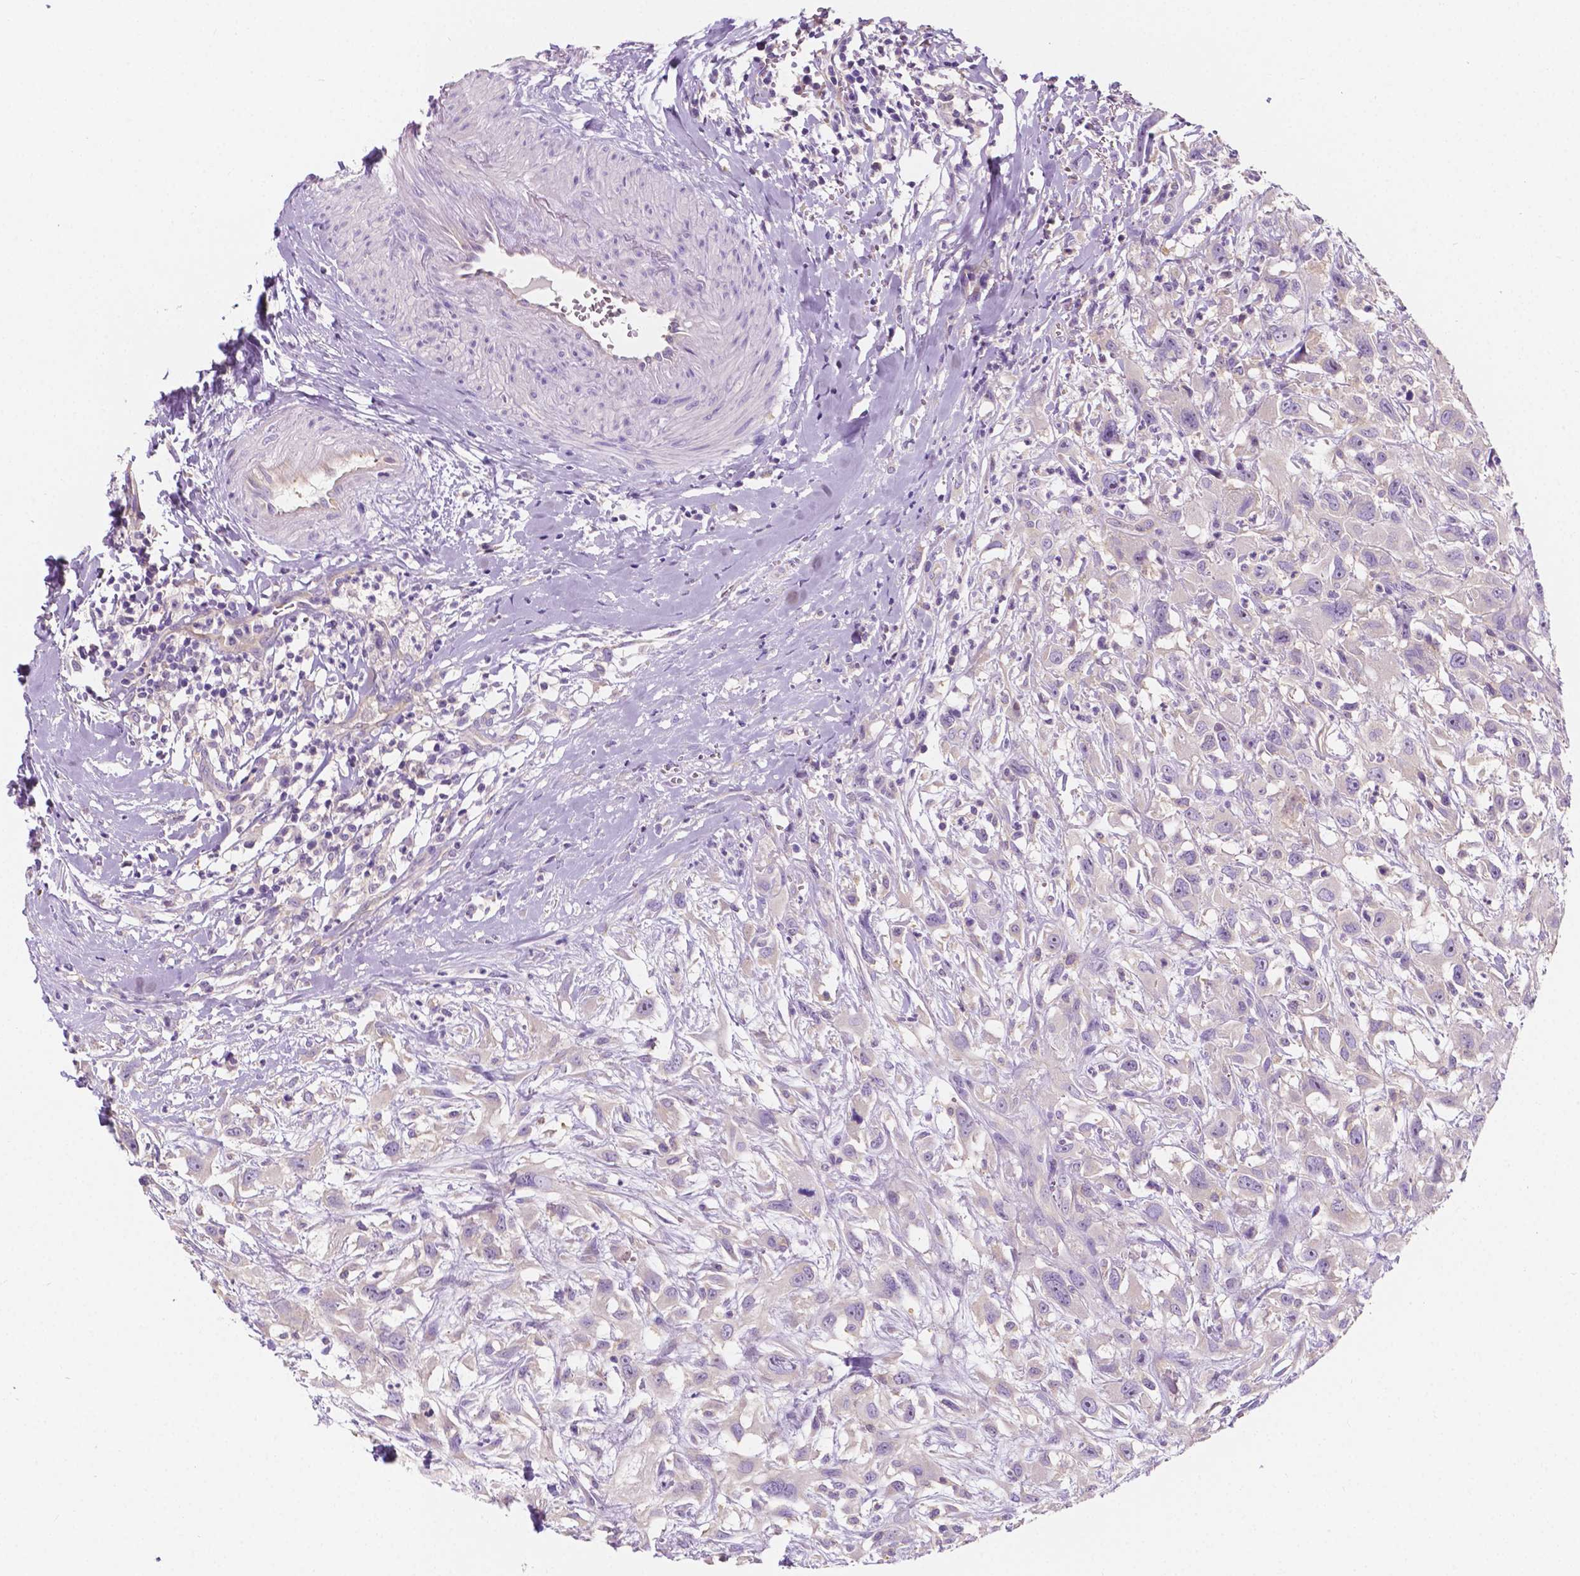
{"staining": {"intensity": "negative", "quantity": "none", "location": "none"}, "tissue": "head and neck cancer", "cell_type": "Tumor cells", "image_type": "cancer", "snomed": [{"axis": "morphology", "description": "Squamous cell carcinoma, NOS"}, {"axis": "morphology", "description": "Squamous cell carcinoma, metastatic, NOS"}, {"axis": "topography", "description": "Oral tissue"}, {"axis": "topography", "description": "Head-Neck"}], "caption": "Head and neck squamous cell carcinoma was stained to show a protein in brown. There is no significant positivity in tumor cells.", "gene": "SIRT2", "patient": {"sex": "female", "age": 85}}